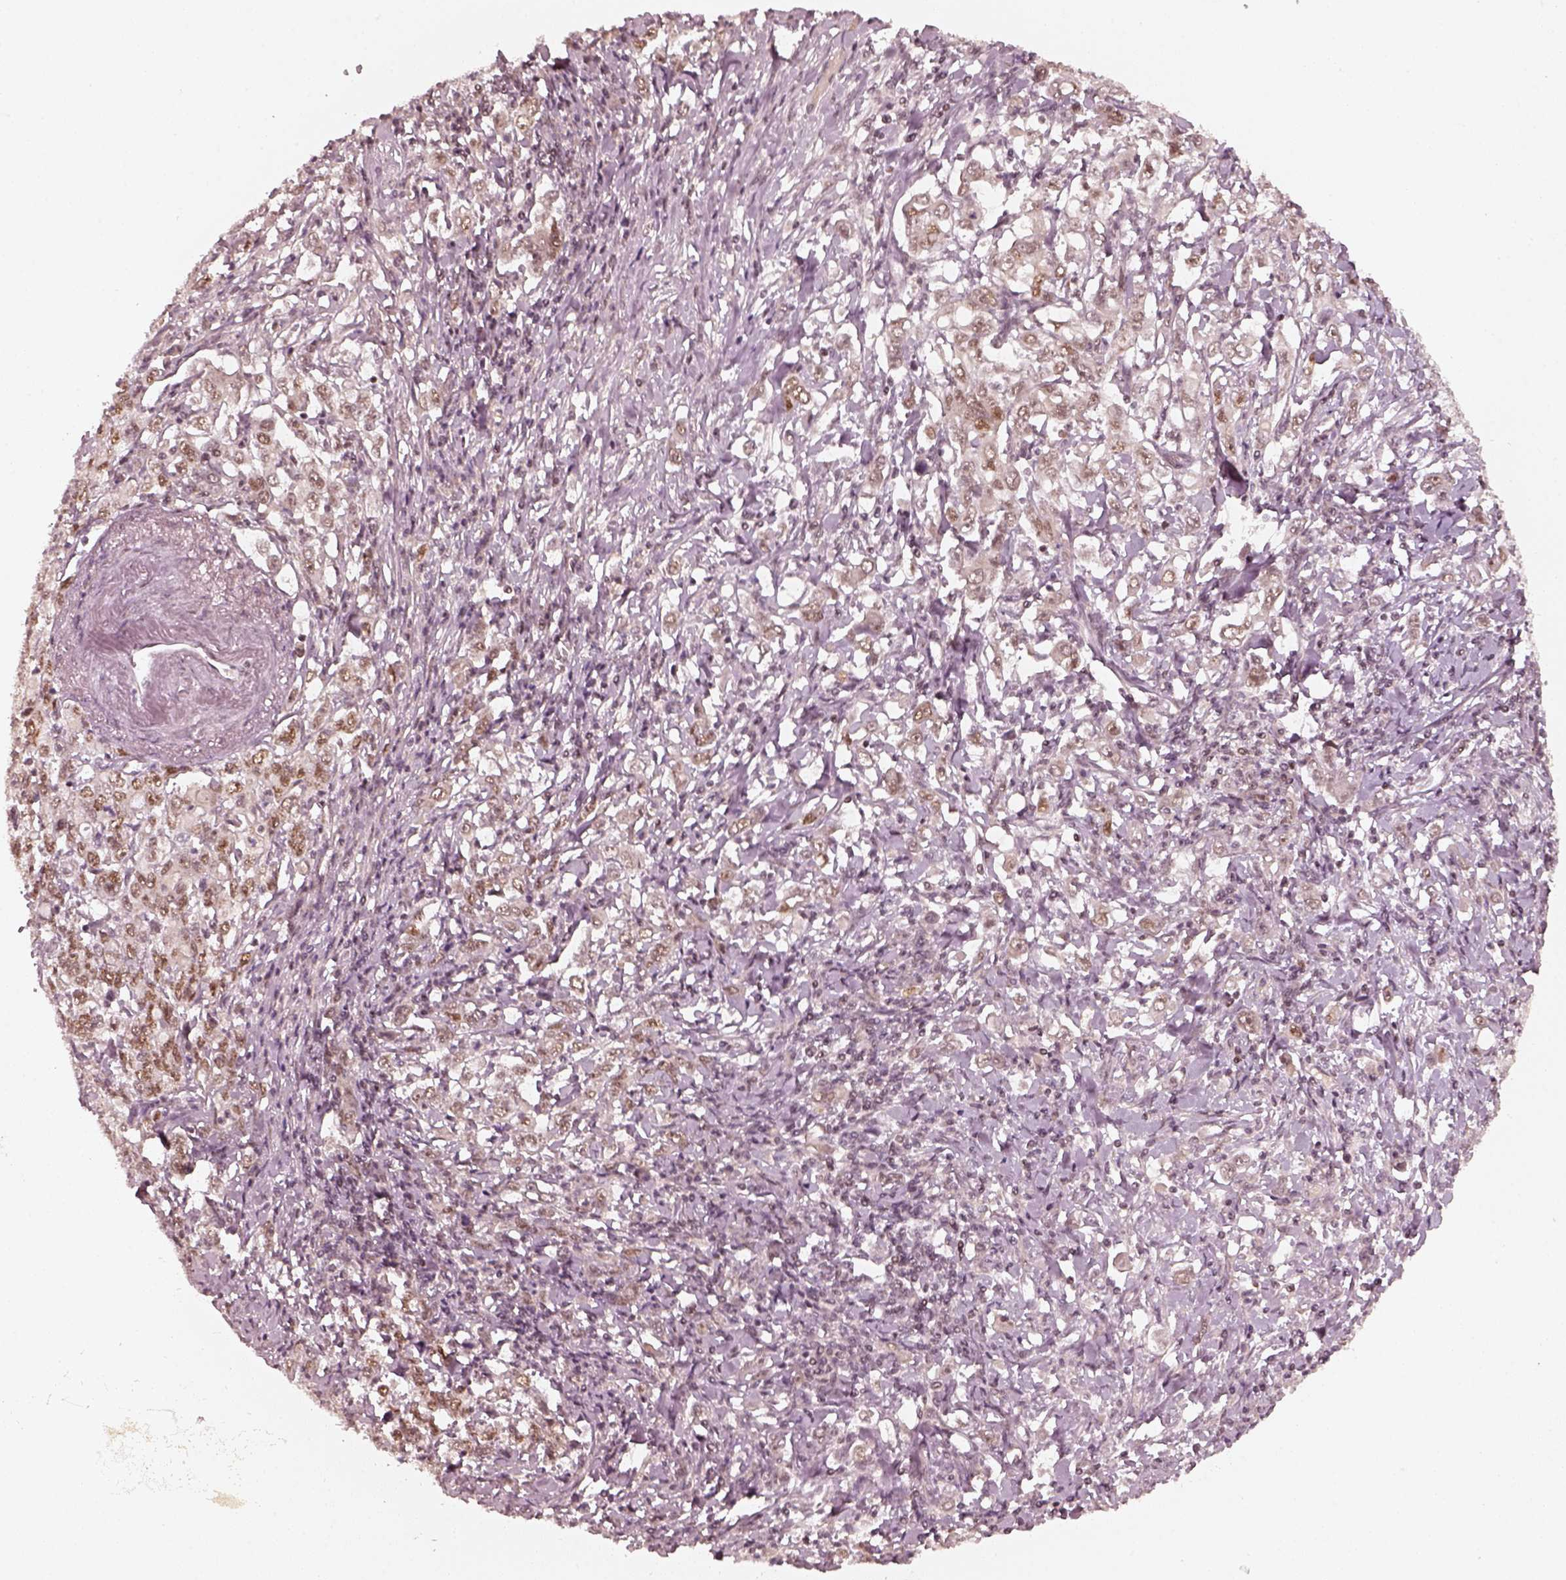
{"staining": {"intensity": "strong", "quantity": "<25%", "location": "nuclear"}, "tissue": "stomach cancer", "cell_type": "Tumor cells", "image_type": "cancer", "snomed": [{"axis": "morphology", "description": "Adenocarcinoma, NOS"}, {"axis": "topography", "description": "Stomach, lower"}], "caption": "Human stomach cancer (adenocarcinoma) stained for a protein (brown) reveals strong nuclear positive positivity in approximately <25% of tumor cells.", "gene": "GMEB2", "patient": {"sex": "female", "age": 72}}